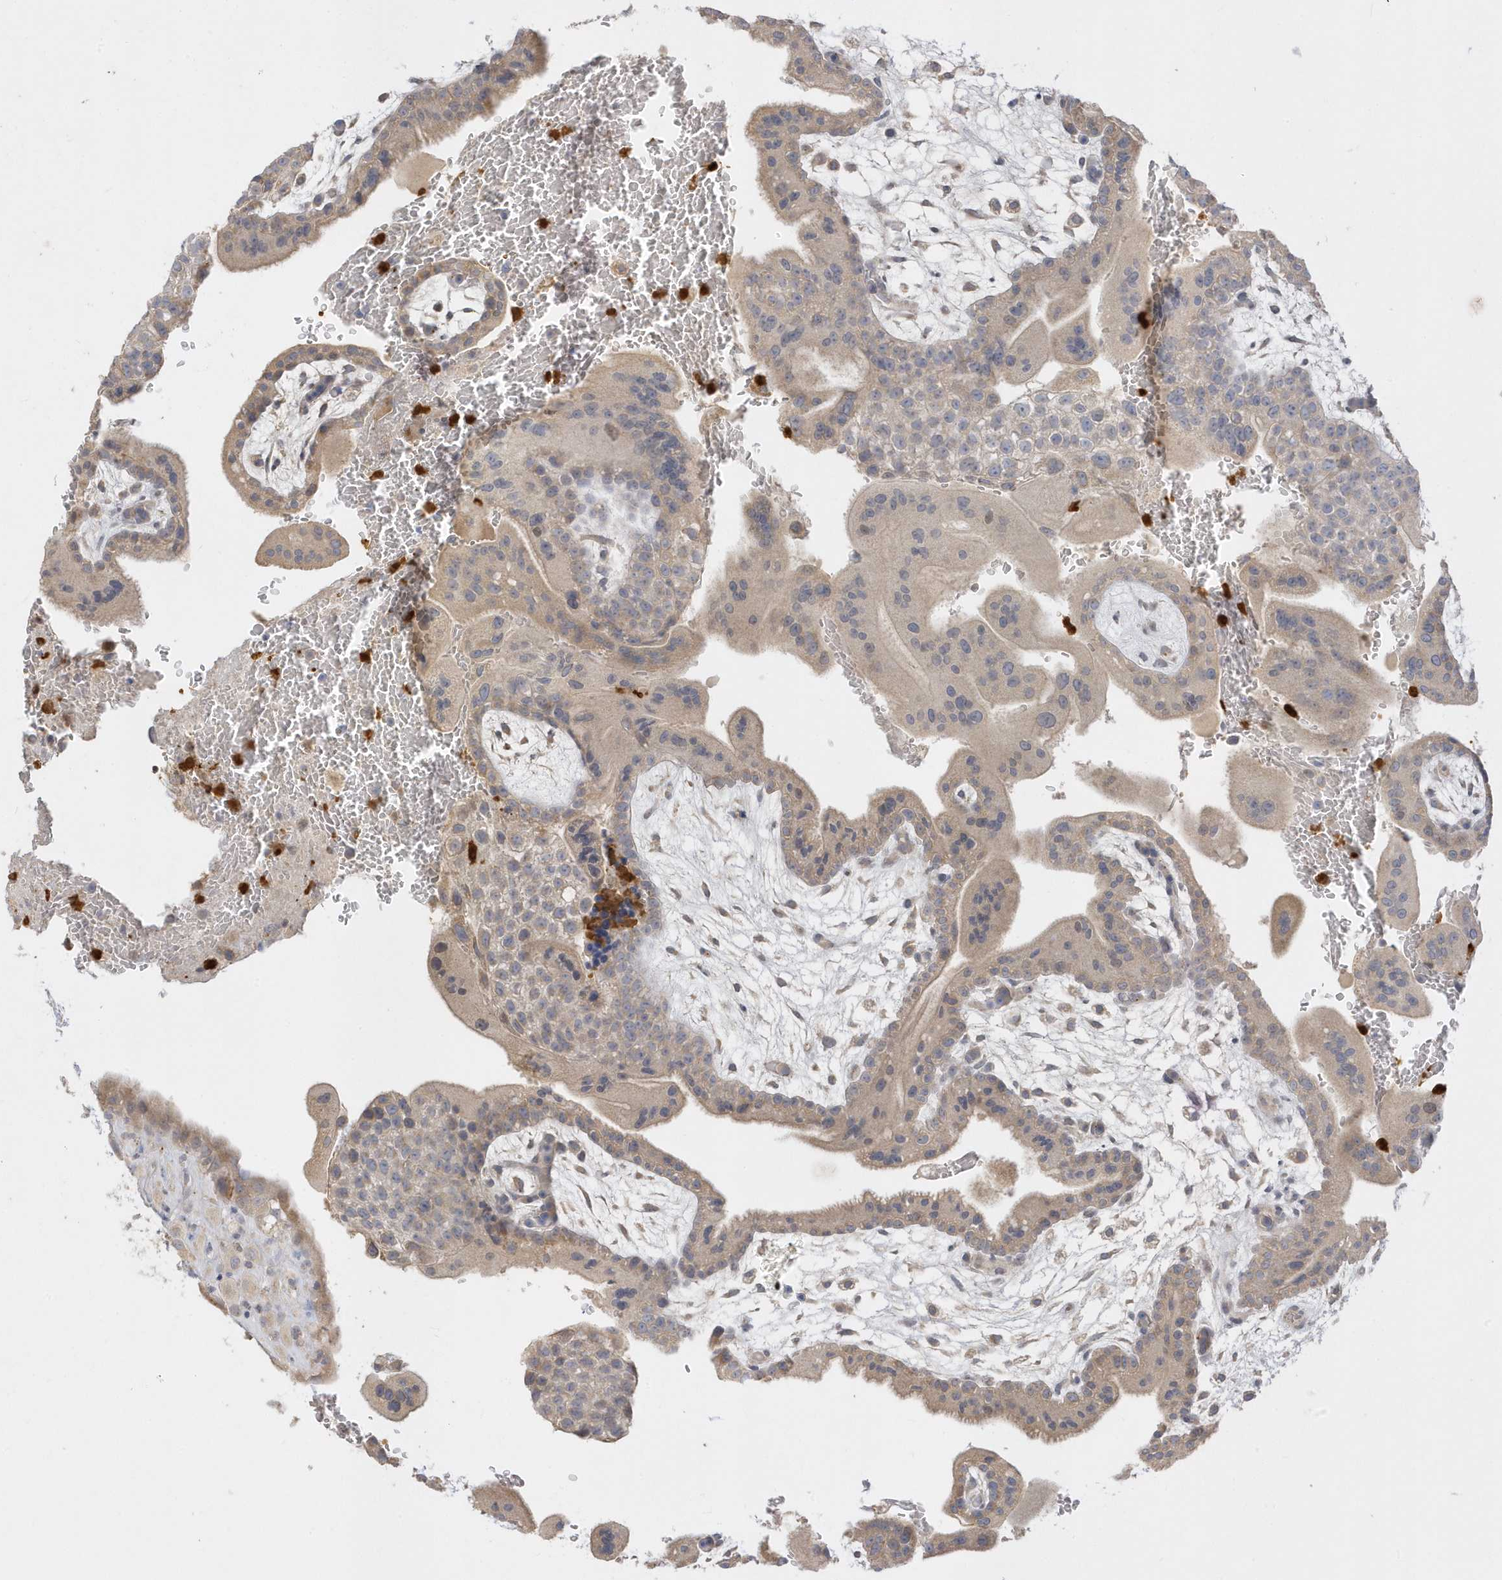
{"staining": {"intensity": "weak", "quantity": ">75%", "location": "cytoplasmic/membranous"}, "tissue": "placenta", "cell_type": "Decidual cells", "image_type": "normal", "snomed": [{"axis": "morphology", "description": "Normal tissue, NOS"}, {"axis": "topography", "description": "Placenta"}], "caption": "Approximately >75% of decidual cells in normal human placenta reveal weak cytoplasmic/membranous protein positivity as visualized by brown immunohistochemical staining.", "gene": "DPP9", "patient": {"sex": "female", "age": 35}}